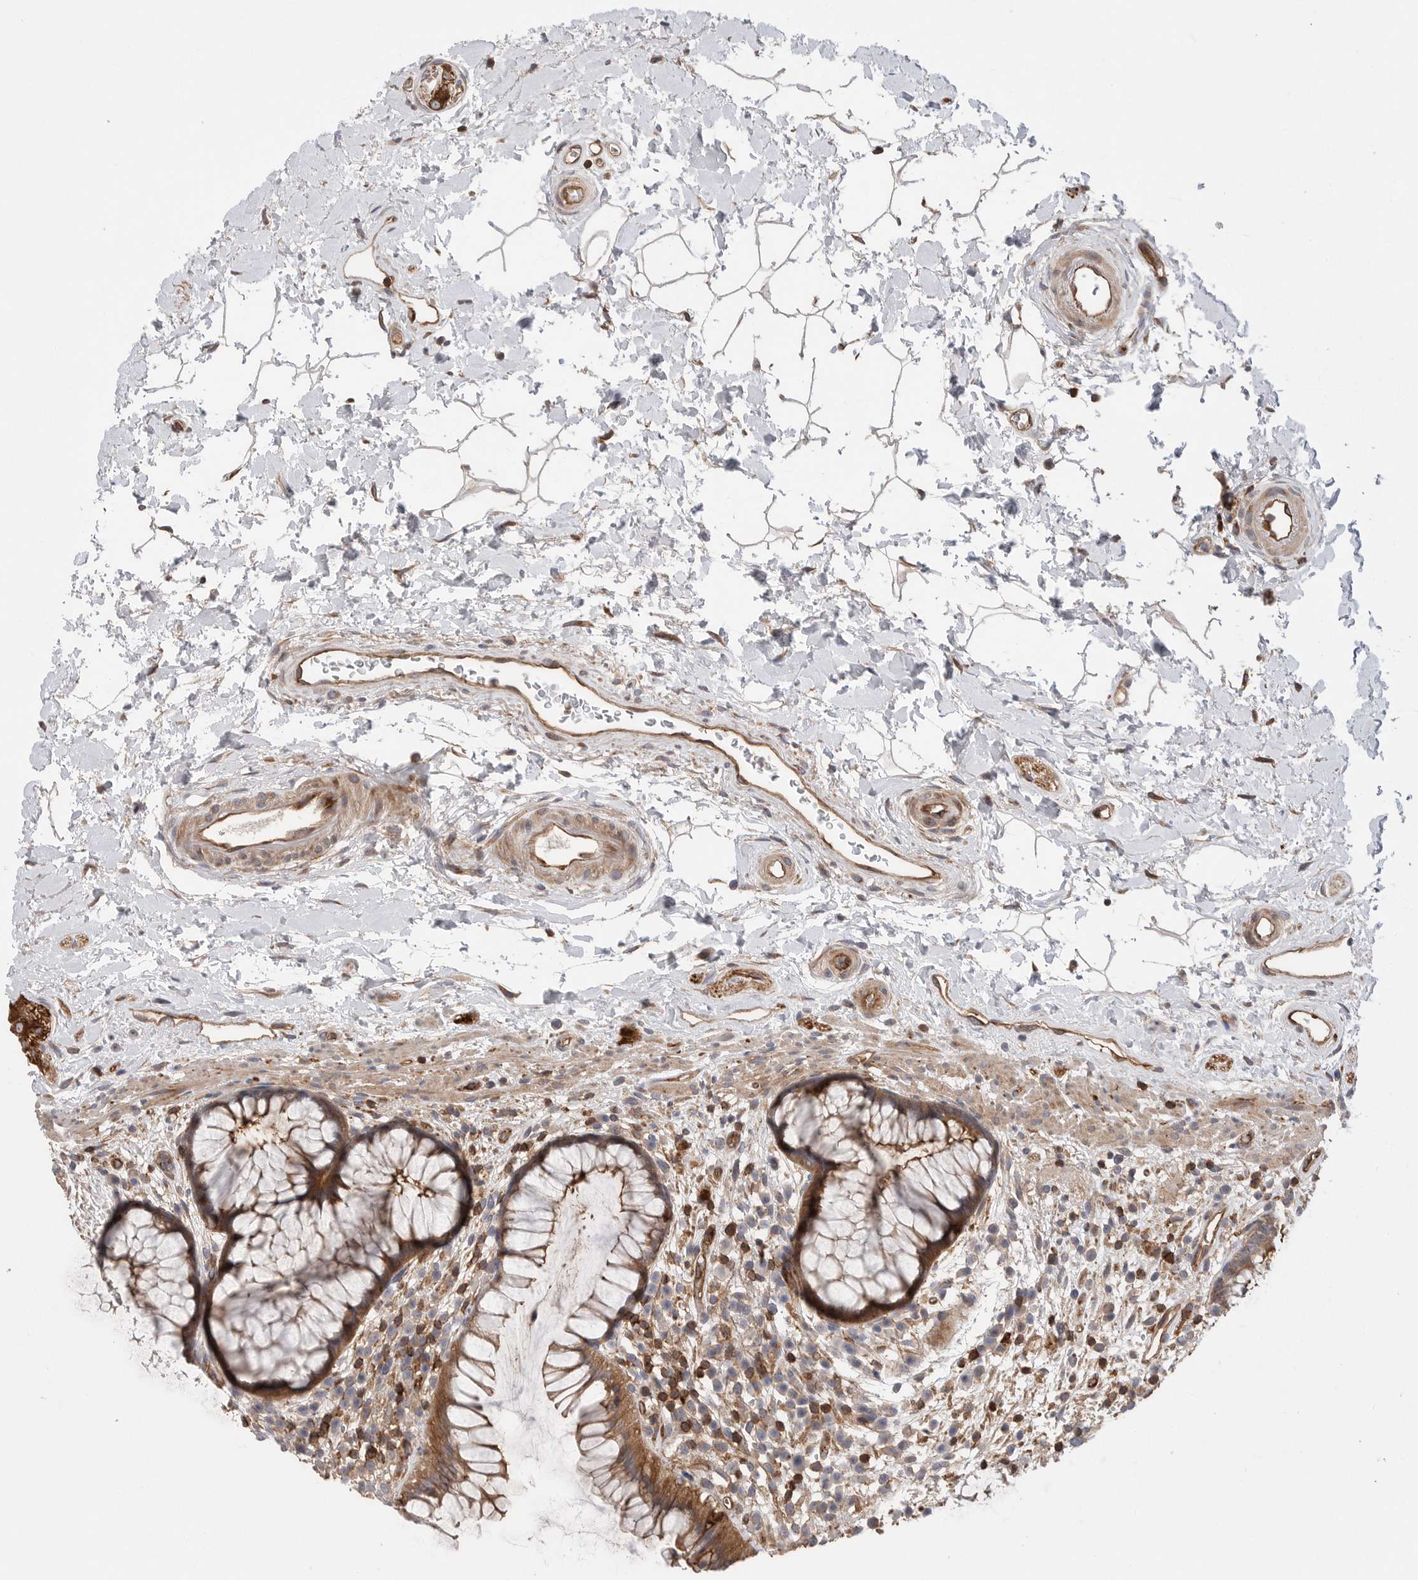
{"staining": {"intensity": "strong", "quantity": ">75%", "location": "cytoplasmic/membranous"}, "tissue": "rectum", "cell_type": "Glandular cells", "image_type": "normal", "snomed": [{"axis": "morphology", "description": "Normal tissue, NOS"}, {"axis": "topography", "description": "Rectum"}], "caption": "Protein staining of unremarkable rectum displays strong cytoplasmic/membranous positivity in approximately >75% of glandular cells. (IHC, brightfield microscopy, high magnification).", "gene": "PRKCH", "patient": {"sex": "male", "age": 51}}